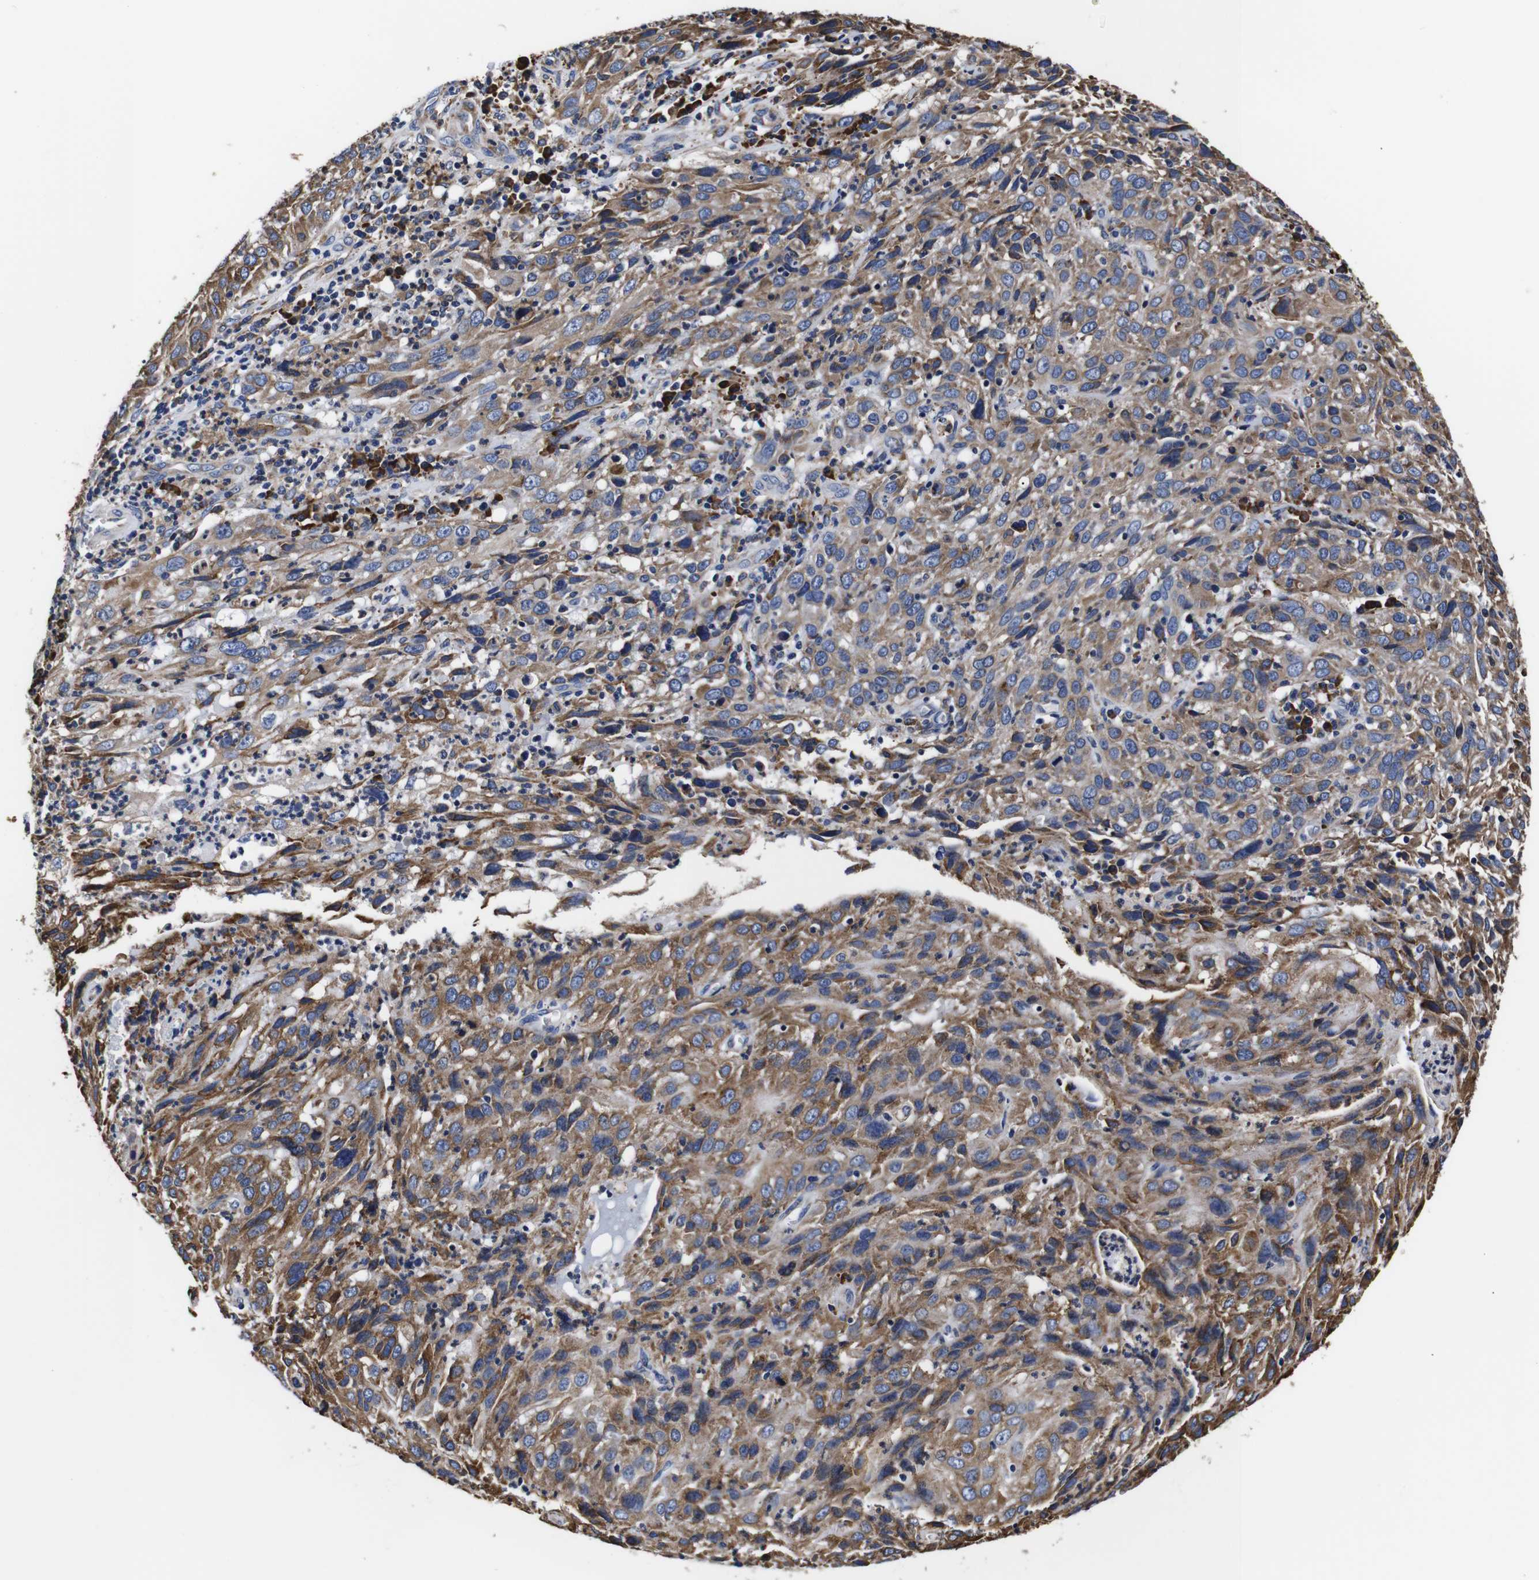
{"staining": {"intensity": "moderate", "quantity": "25%-75%", "location": "cytoplasmic/membranous"}, "tissue": "cervical cancer", "cell_type": "Tumor cells", "image_type": "cancer", "snomed": [{"axis": "morphology", "description": "Squamous cell carcinoma, NOS"}, {"axis": "topography", "description": "Cervix"}], "caption": "Immunohistochemical staining of cervical cancer reveals medium levels of moderate cytoplasmic/membranous staining in approximately 25%-75% of tumor cells.", "gene": "PPIB", "patient": {"sex": "female", "age": 32}}